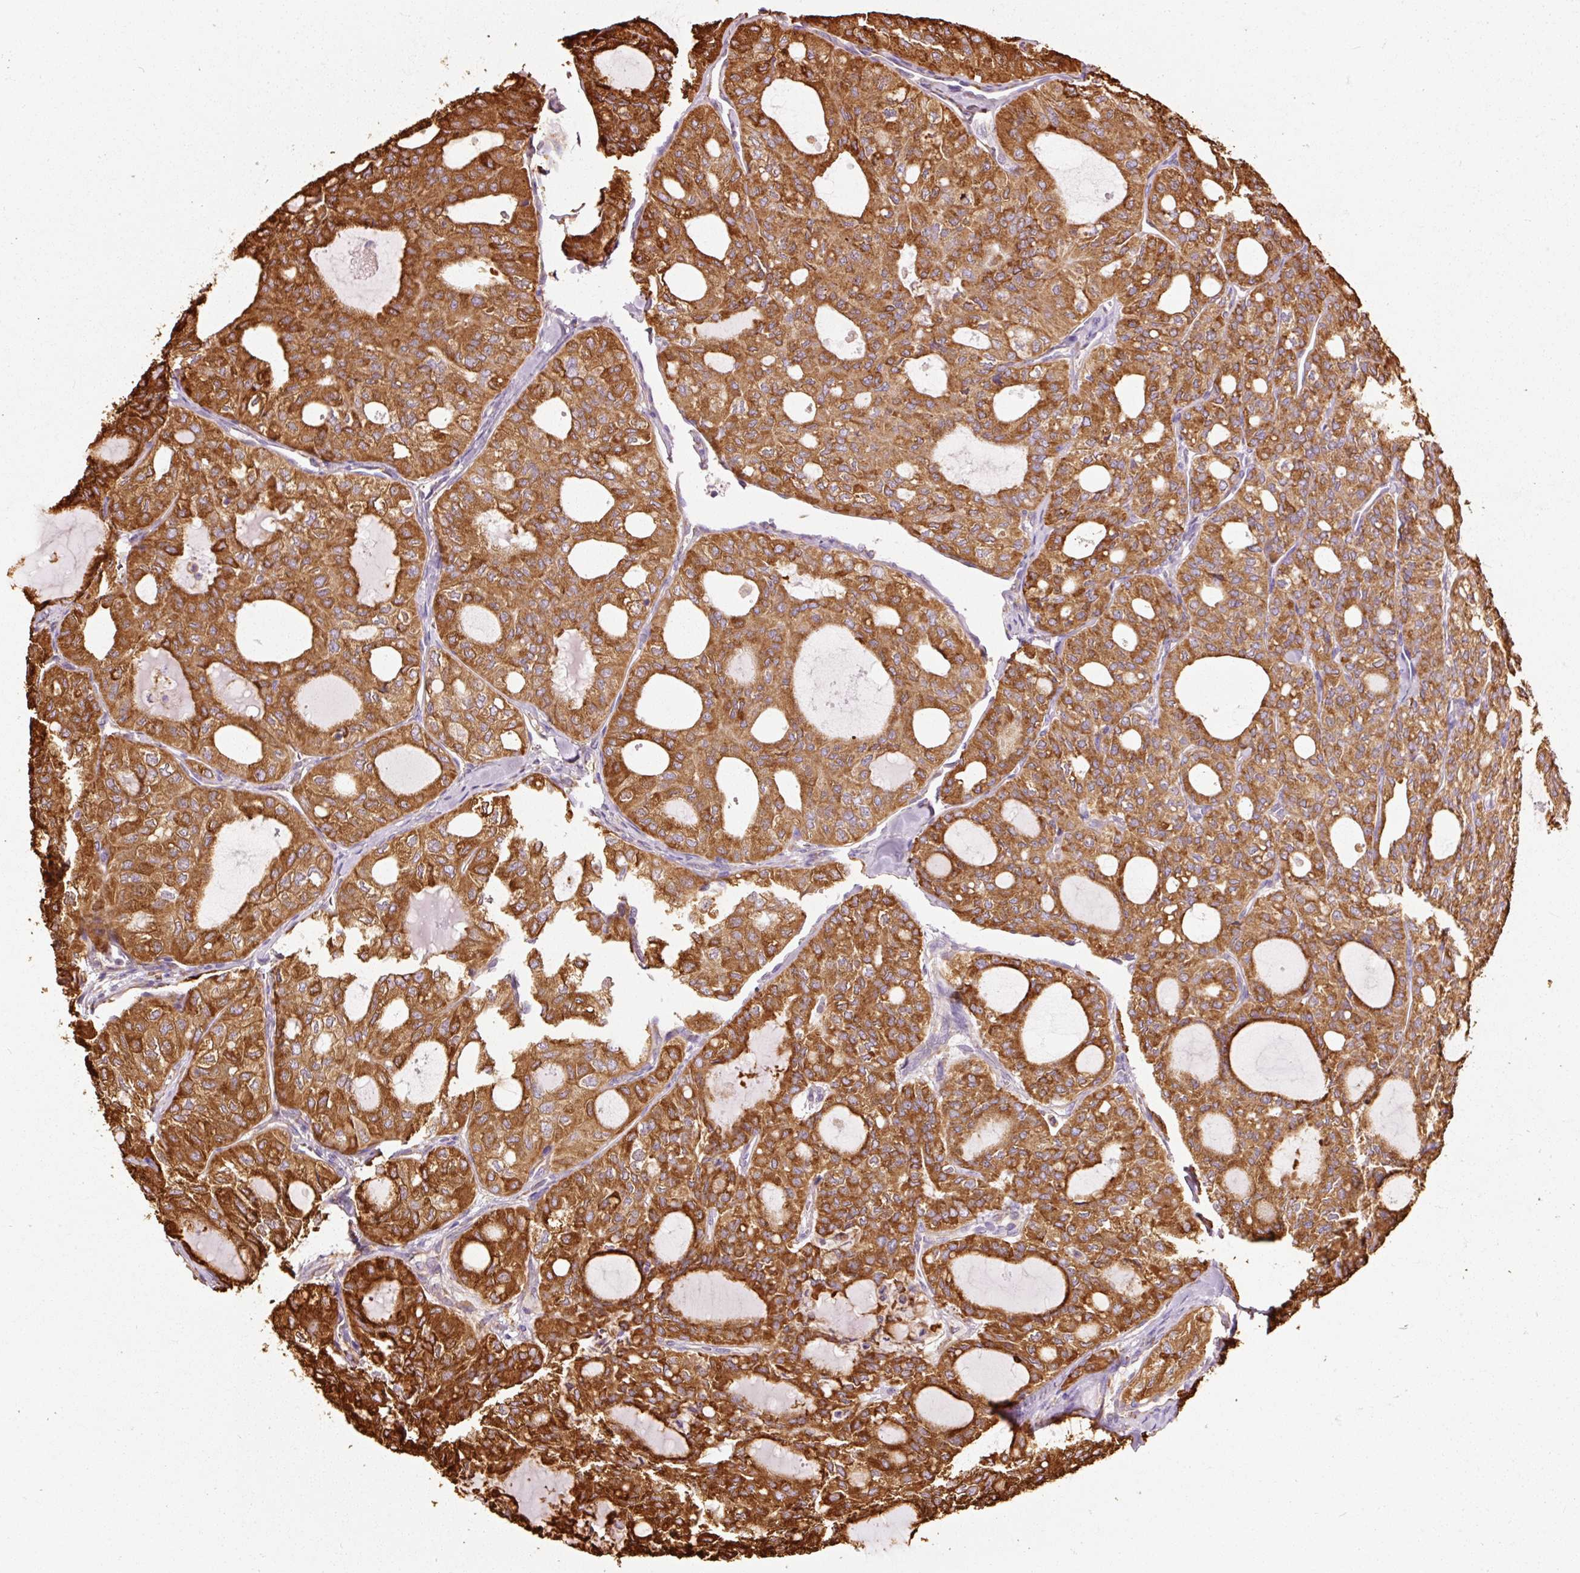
{"staining": {"intensity": "strong", "quantity": ">75%", "location": "cytoplasmic/membranous"}, "tissue": "thyroid cancer", "cell_type": "Tumor cells", "image_type": "cancer", "snomed": [{"axis": "morphology", "description": "Follicular adenoma carcinoma, NOS"}, {"axis": "topography", "description": "Thyroid gland"}], "caption": "Human follicular adenoma carcinoma (thyroid) stained with a brown dye displays strong cytoplasmic/membranous positive positivity in approximately >75% of tumor cells.", "gene": "KLC1", "patient": {"sex": "male", "age": 75}}